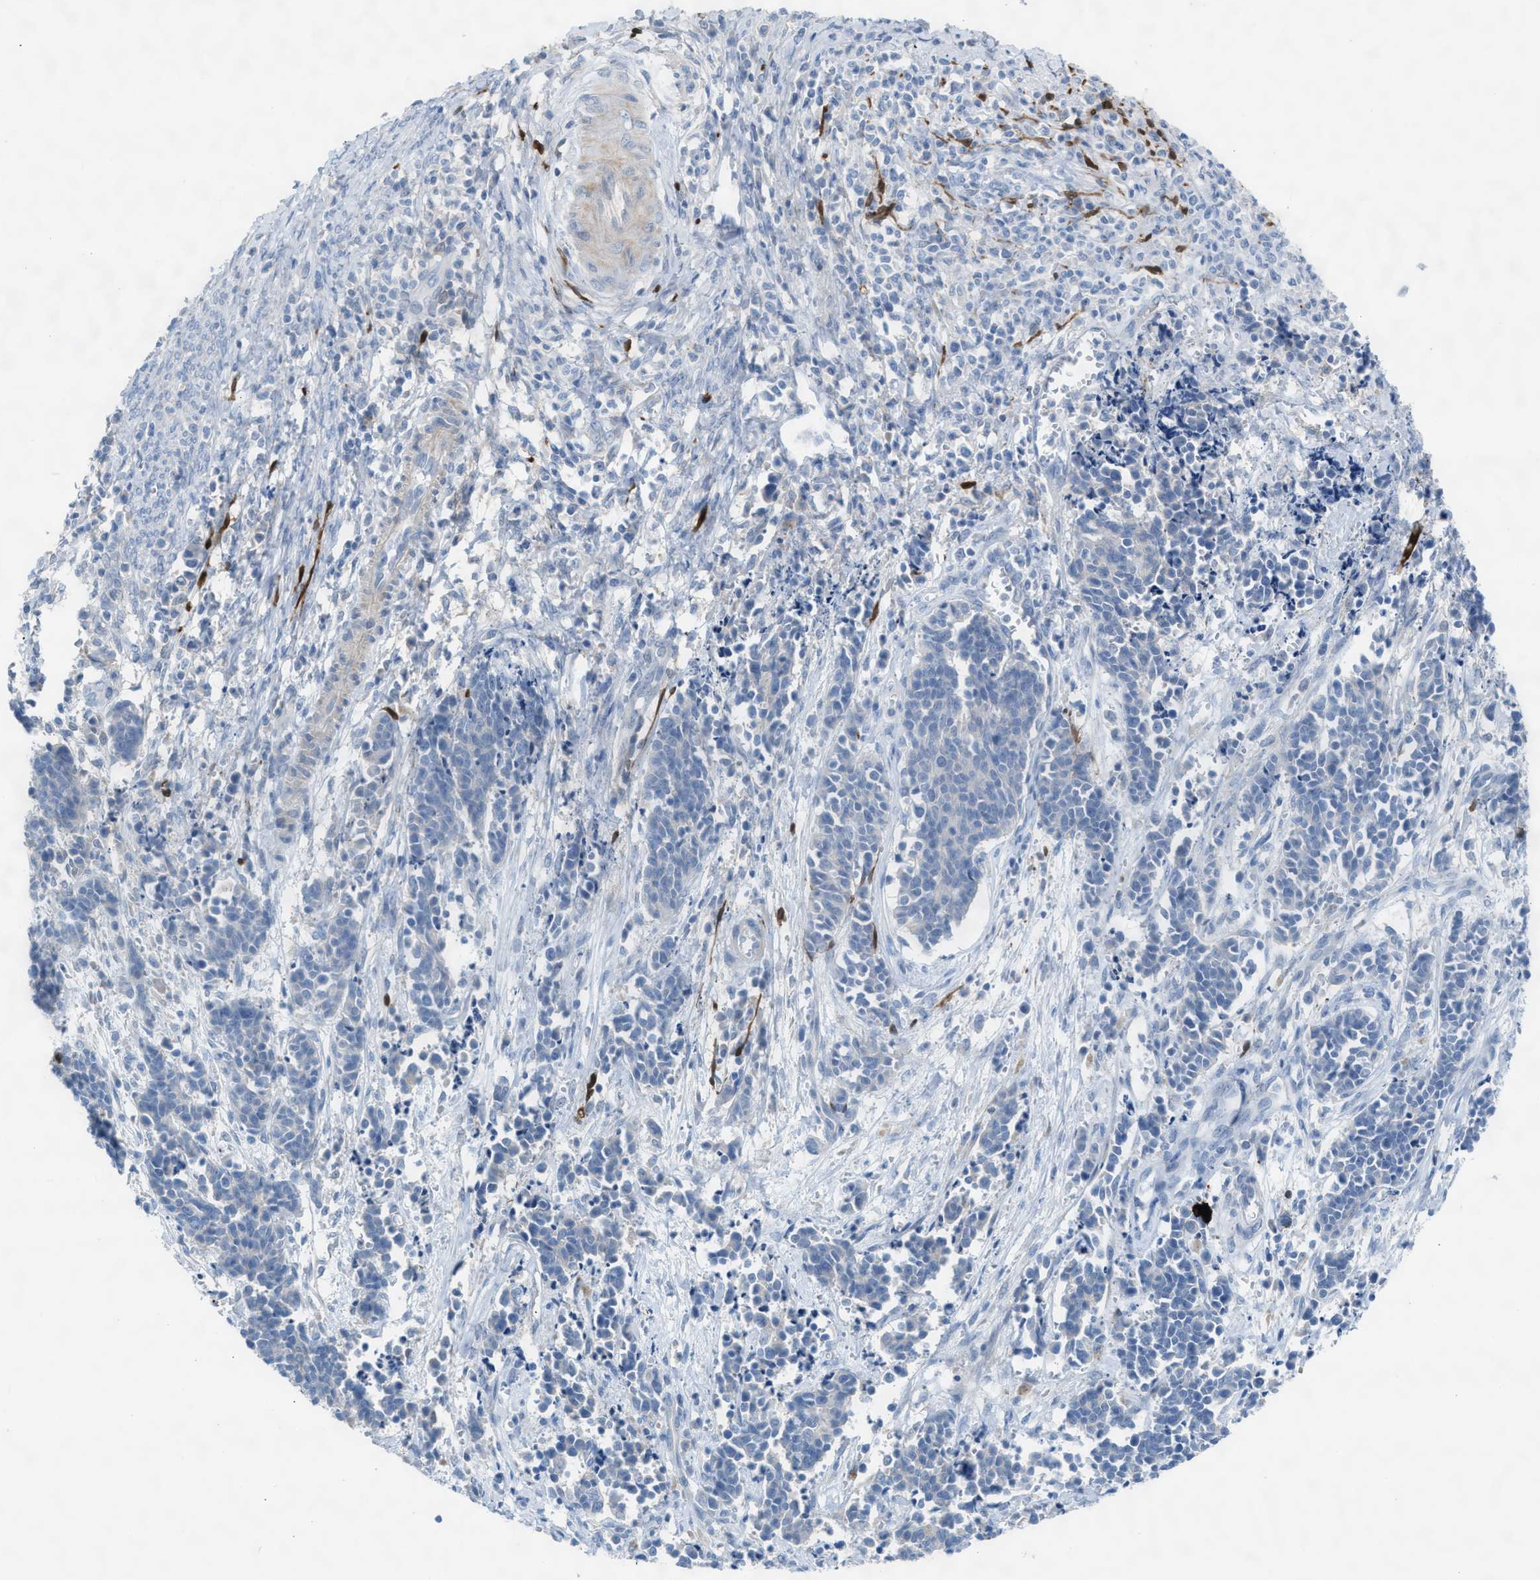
{"staining": {"intensity": "negative", "quantity": "none", "location": "none"}, "tissue": "cervical cancer", "cell_type": "Tumor cells", "image_type": "cancer", "snomed": [{"axis": "morphology", "description": "Squamous cell carcinoma, NOS"}, {"axis": "topography", "description": "Cervix"}], "caption": "Tumor cells are negative for protein expression in human squamous cell carcinoma (cervical).", "gene": "ASPA", "patient": {"sex": "female", "age": 35}}